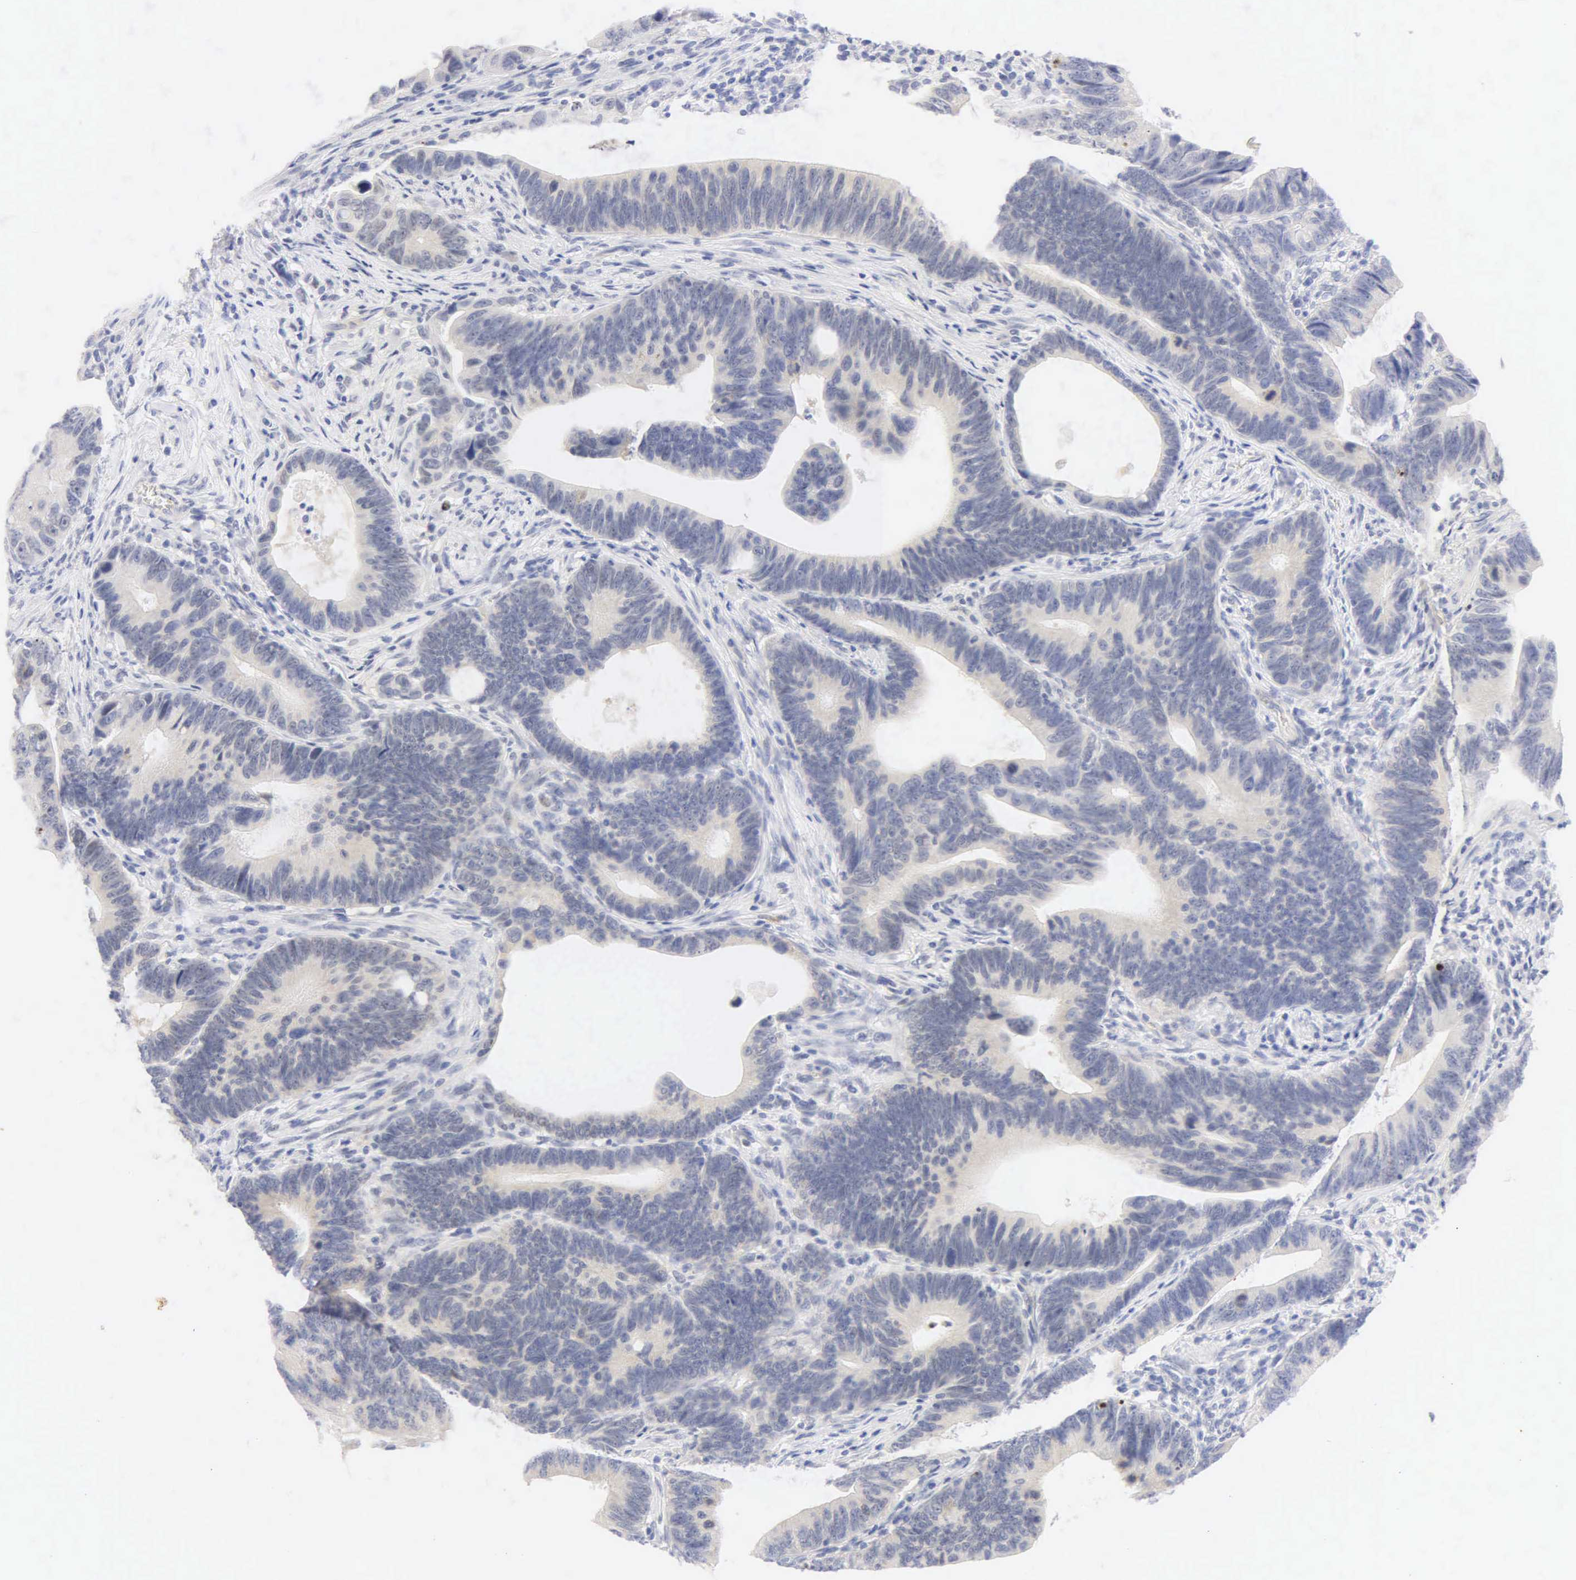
{"staining": {"intensity": "negative", "quantity": "none", "location": "none"}, "tissue": "colorectal cancer", "cell_type": "Tumor cells", "image_type": "cancer", "snomed": [{"axis": "morphology", "description": "Adenocarcinoma, NOS"}, {"axis": "topography", "description": "Colon"}], "caption": "This is an IHC histopathology image of human colorectal adenocarcinoma. There is no positivity in tumor cells.", "gene": "PGR", "patient": {"sex": "female", "age": 78}}